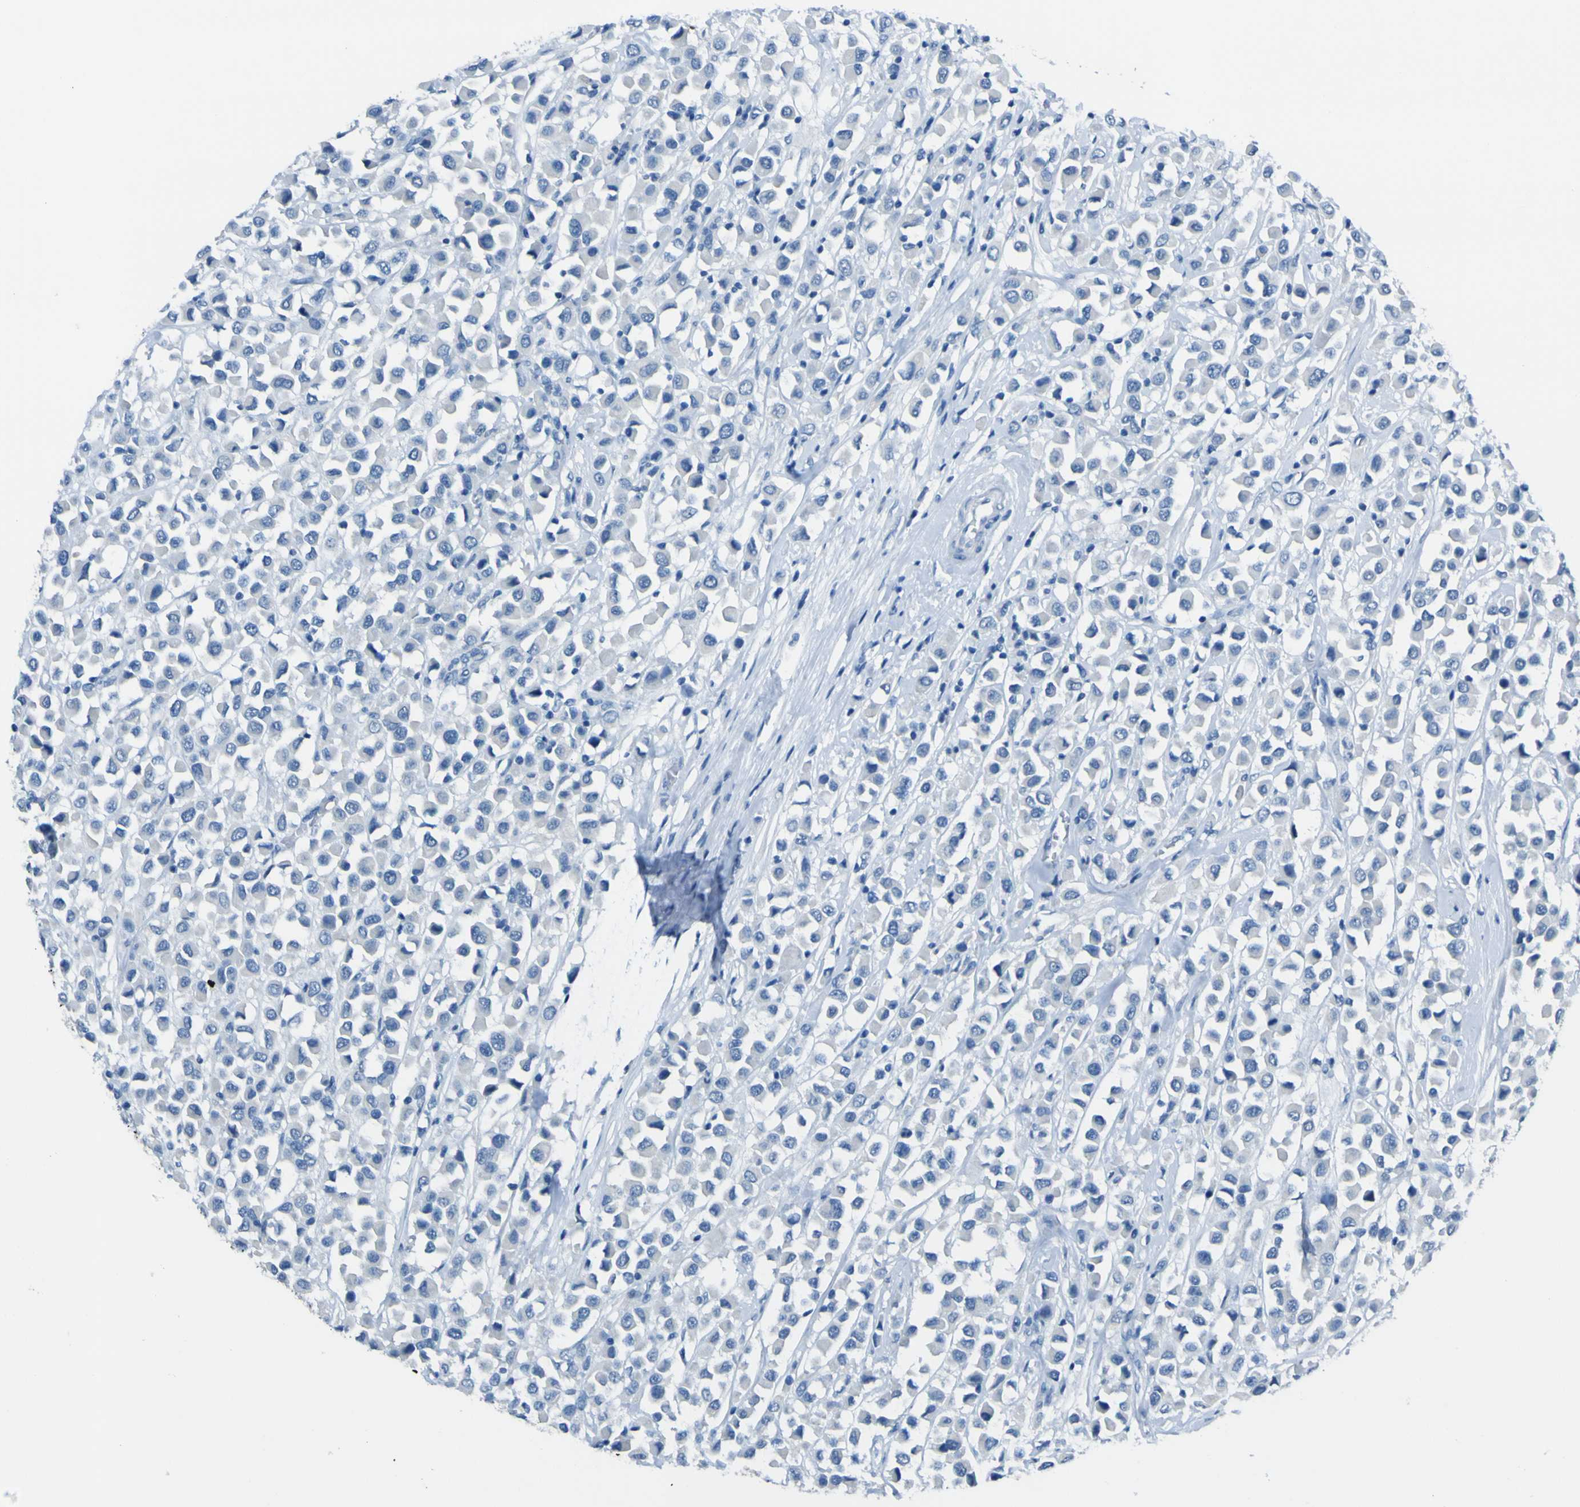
{"staining": {"intensity": "negative", "quantity": "none", "location": "none"}, "tissue": "breast cancer", "cell_type": "Tumor cells", "image_type": "cancer", "snomed": [{"axis": "morphology", "description": "Duct carcinoma"}, {"axis": "topography", "description": "Breast"}], "caption": "Tumor cells are negative for protein expression in human infiltrating ductal carcinoma (breast). (Stains: DAB (3,3'-diaminobenzidine) immunohistochemistry (IHC) with hematoxylin counter stain, Microscopy: brightfield microscopy at high magnification).", "gene": "PHKG1", "patient": {"sex": "female", "age": 61}}